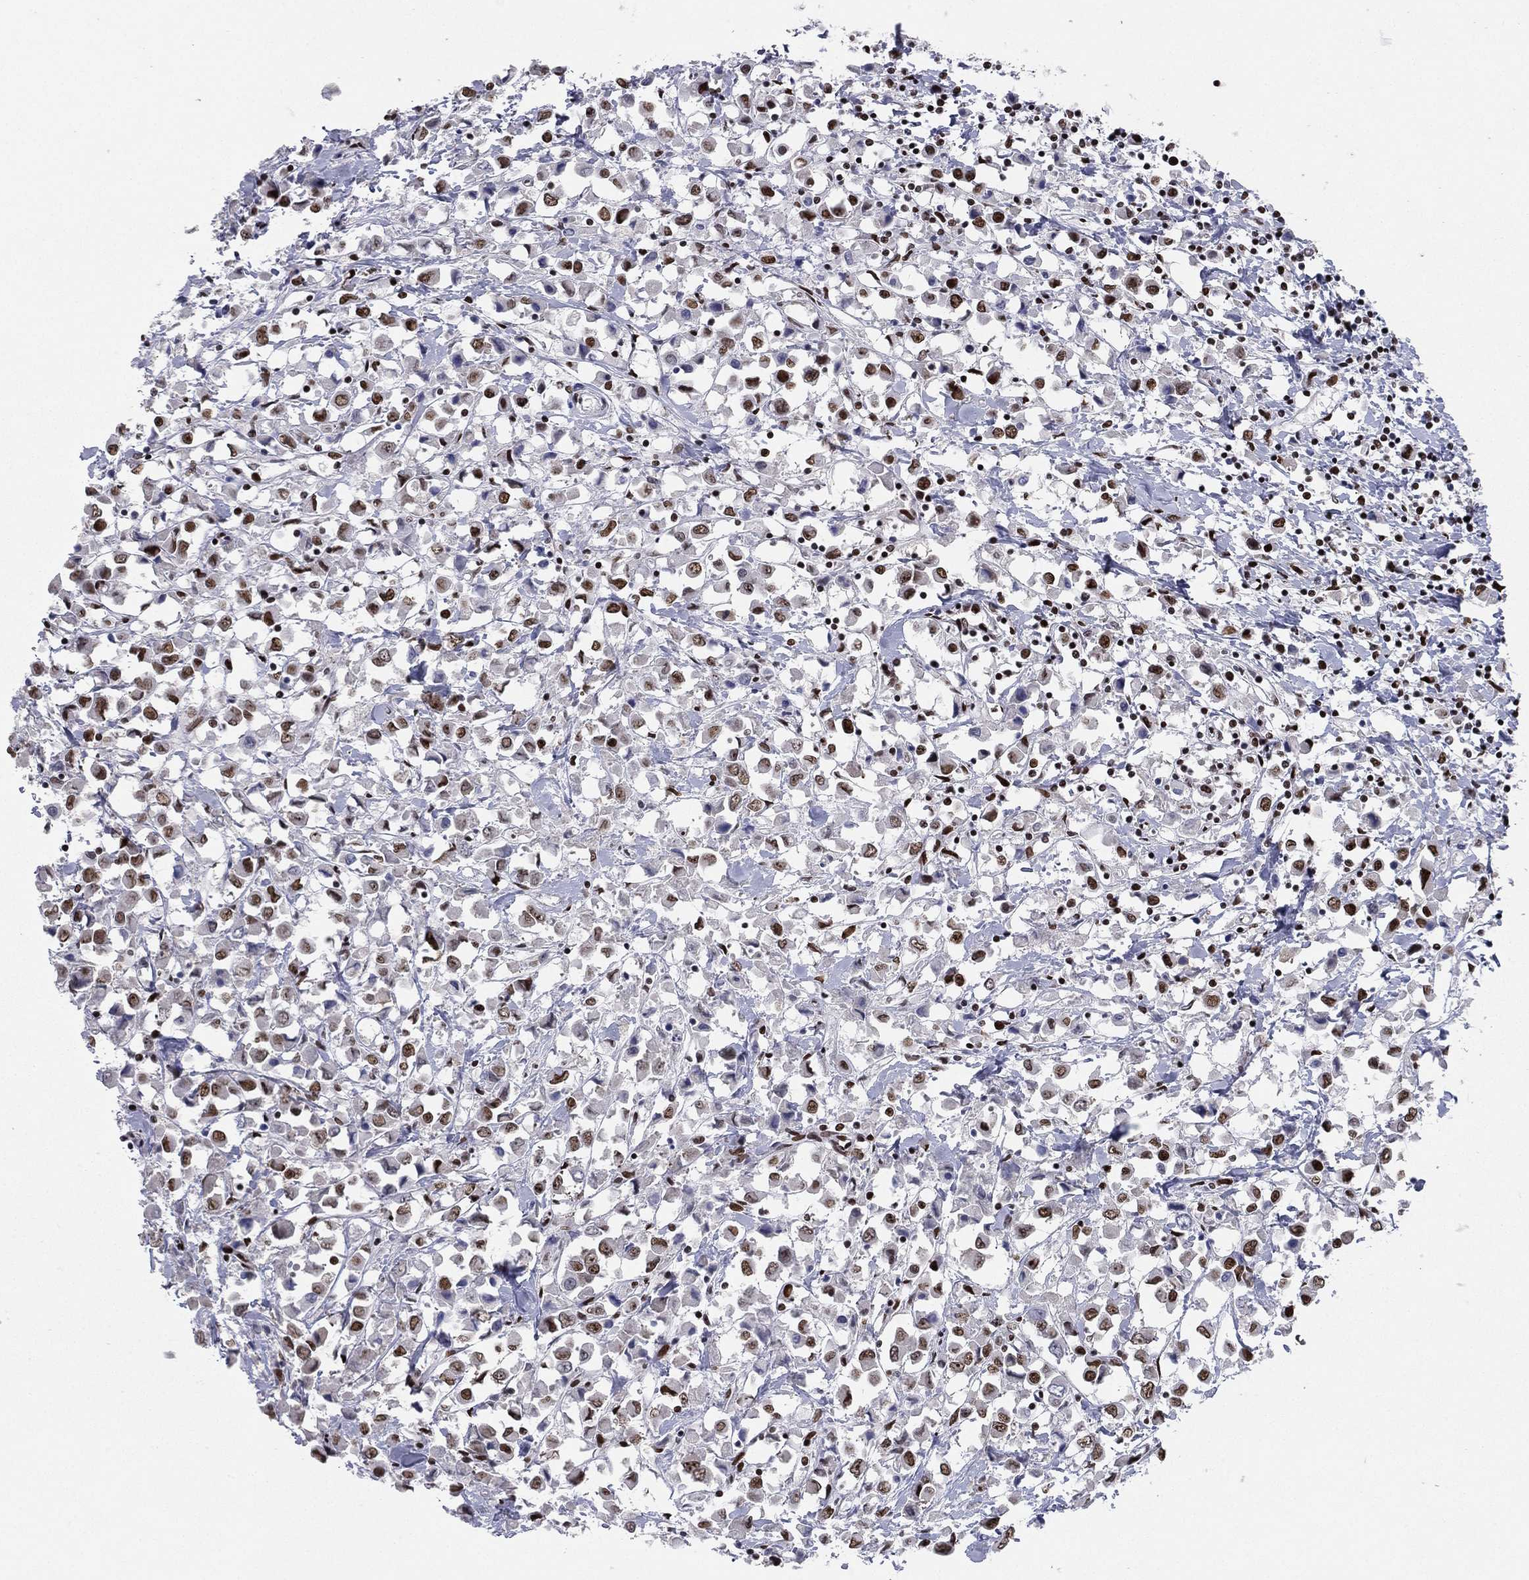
{"staining": {"intensity": "moderate", "quantity": "25%-75%", "location": "nuclear"}, "tissue": "breast cancer", "cell_type": "Tumor cells", "image_type": "cancer", "snomed": [{"axis": "morphology", "description": "Duct carcinoma"}, {"axis": "topography", "description": "Breast"}], "caption": "Breast intraductal carcinoma tissue demonstrates moderate nuclear positivity in approximately 25%-75% of tumor cells, visualized by immunohistochemistry.", "gene": "RTF1", "patient": {"sex": "female", "age": 61}}